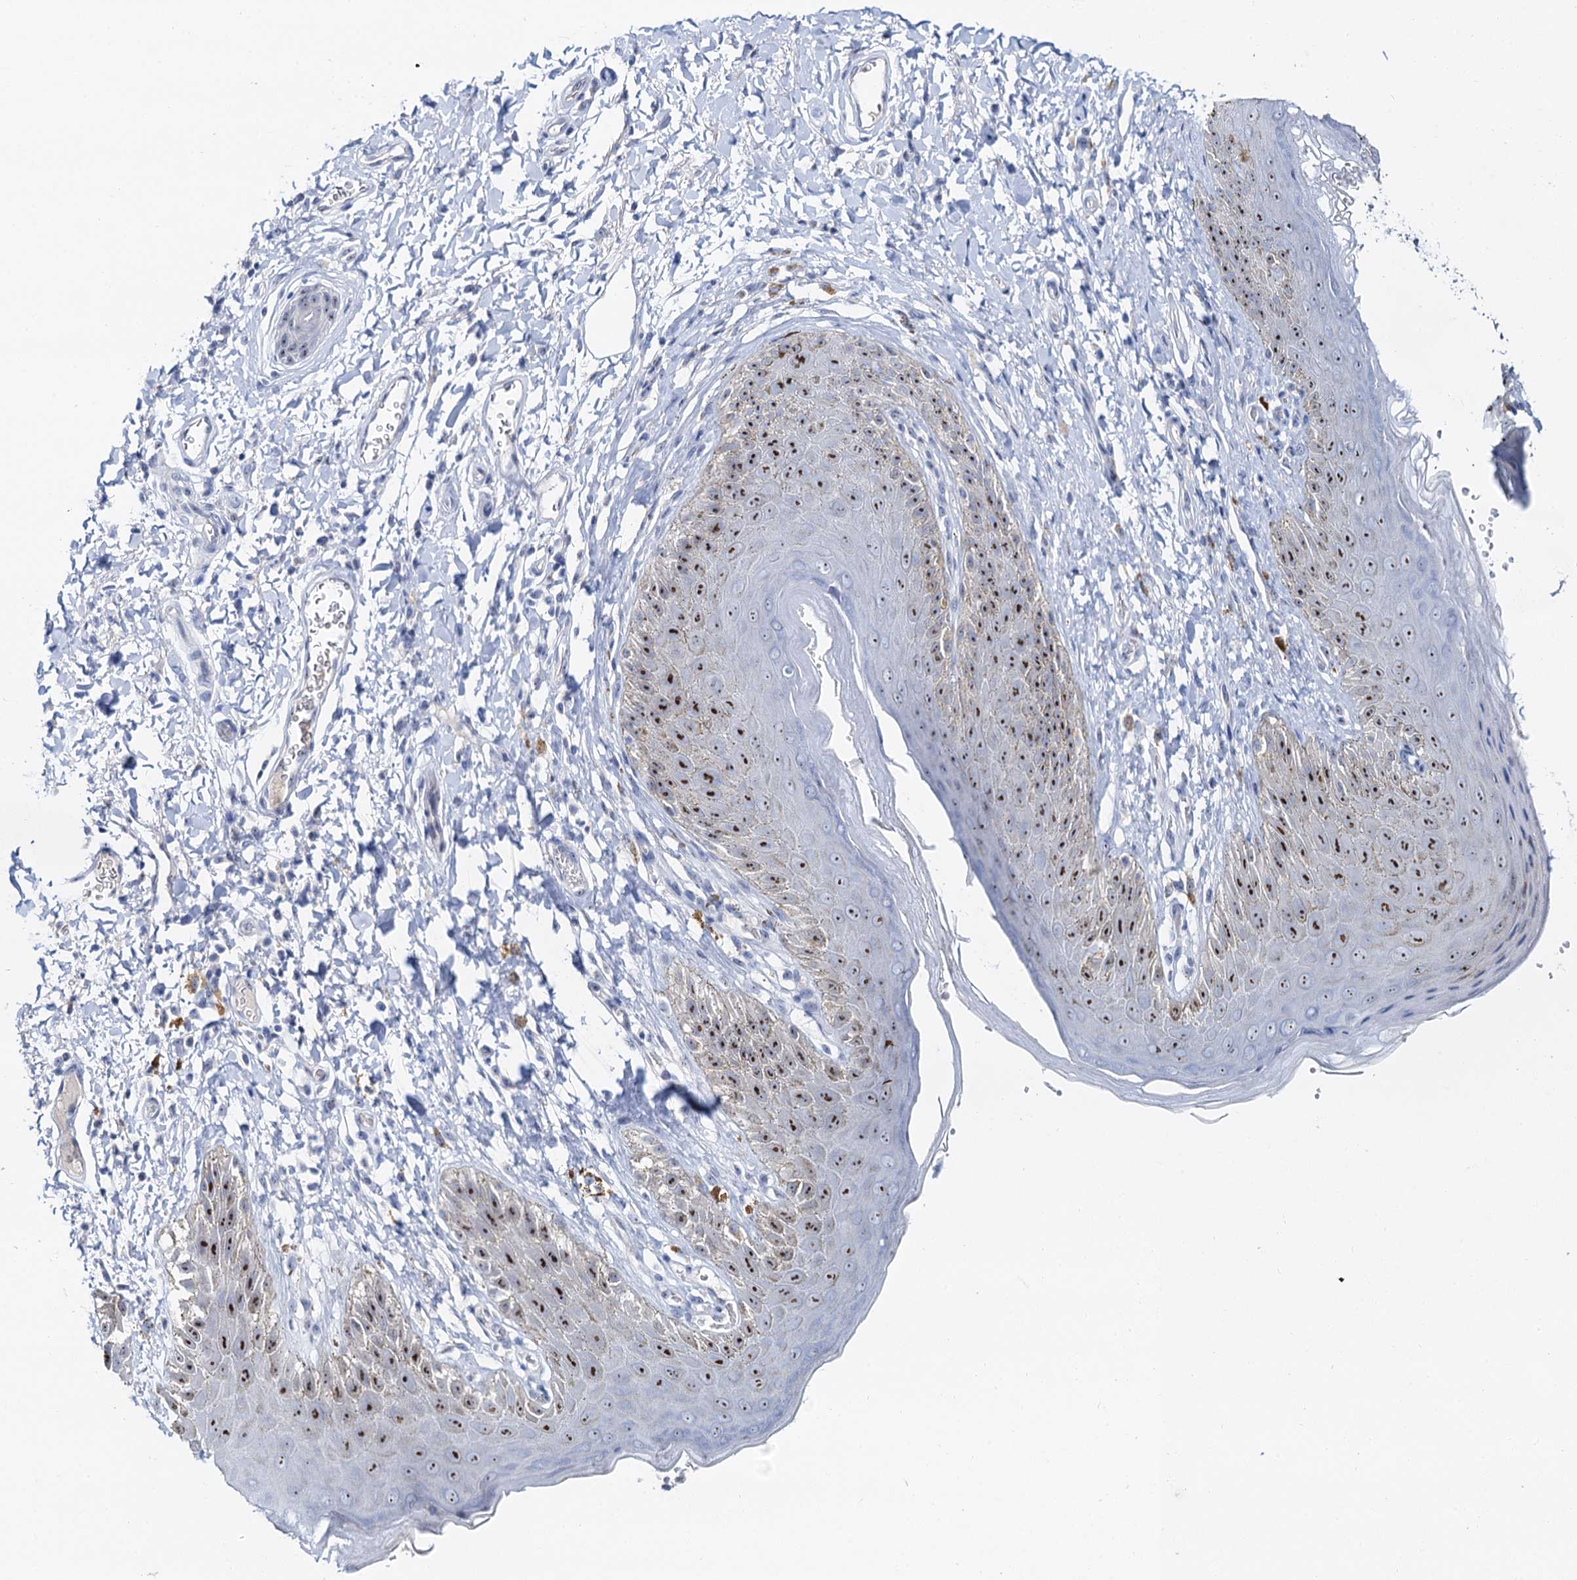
{"staining": {"intensity": "moderate", "quantity": "25%-75%", "location": "nuclear"}, "tissue": "skin", "cell_type": "Epidermal cells", "image_type": "normal", "snomed": [{"axis": "morphology", "description": "Normal tissue, NOS"}, {"axis": "topography", "description": "Anal"}], "caption": "DAB (3,3'-diaminobenzidine) immunohistochemical staining of normal skin shows moderate nuclear protein staining in about 25%-75% of epidermal cells. Using DAB (3,3'-diaminobenzidine) (brown) and hematoxylin (blue) stains, captured at high magnification using brightfield microscopy.", "gene": "NOP2", "patient": {"sex": "male", "age": 44}}